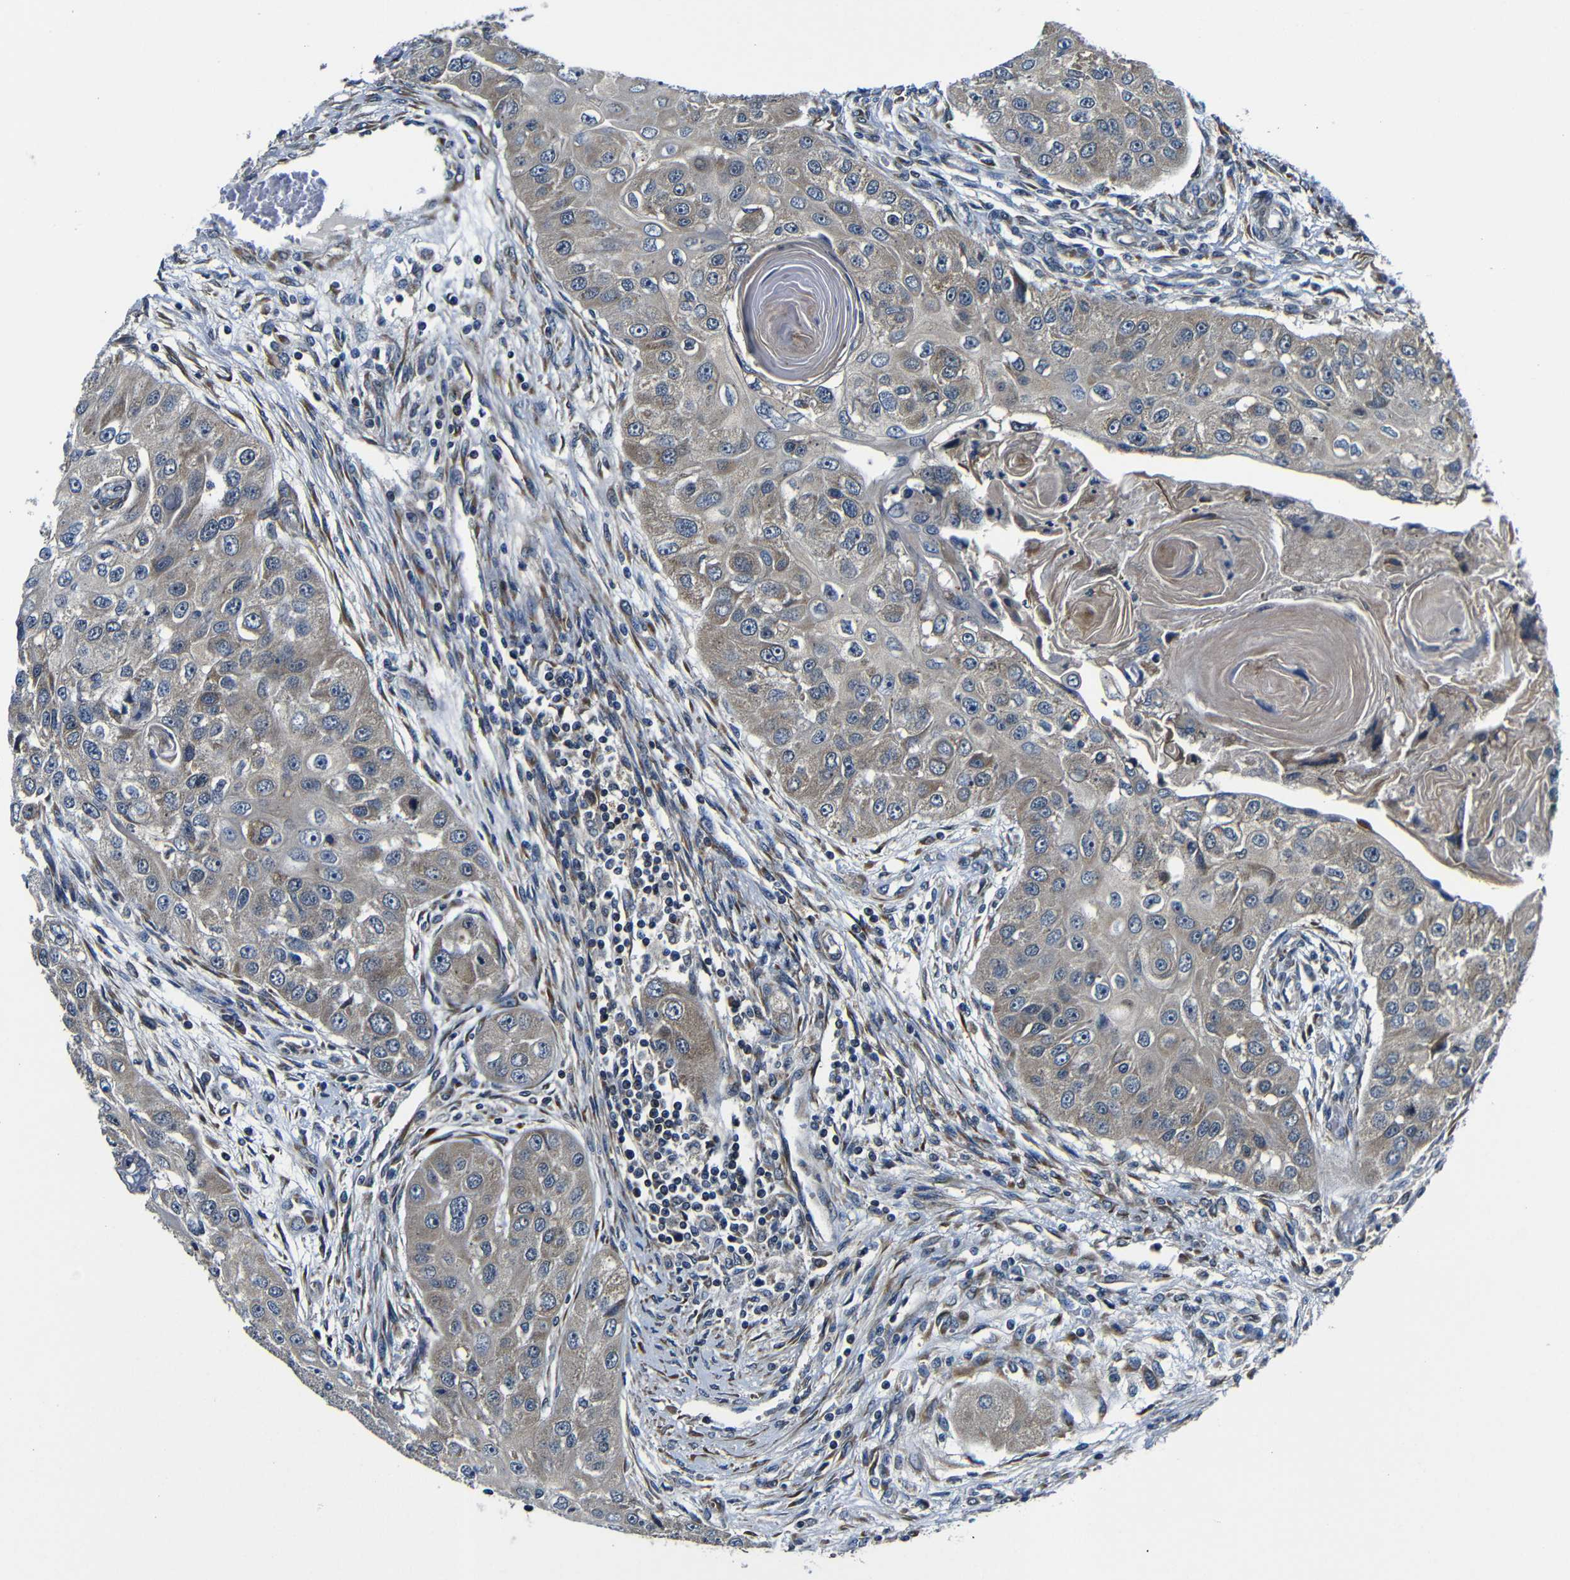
{"staining": {"intensity": "weak", "quantity": ">75%", "location": "cytoplasmic/membranous"}, "tissue": "head and neck cancer", "cell_type": "Tumor cells", "image_type": "cancer", "snomed": [{"axis": "morphology", "description": "Normal tissue, NOS"}, {"axis": "morphology", "description": "Squamous cell carcinoma, NOS"}, {"axis": "topography", "description": "Skeletal muscle"}, {"axis": "topography", "description": "Head-Neck"}], "caption": "Immunohistochemistry (IHC) (DAB (3,3'-diaminobenzidine)) staining of human head and neck squamous cell carcinoma demonstrates weak cytoplasmic/membranous protein expression in approximately >75% of tumor cells.", "gene": "FKBP14", "patient": {"sex": "male", "age": 51}}